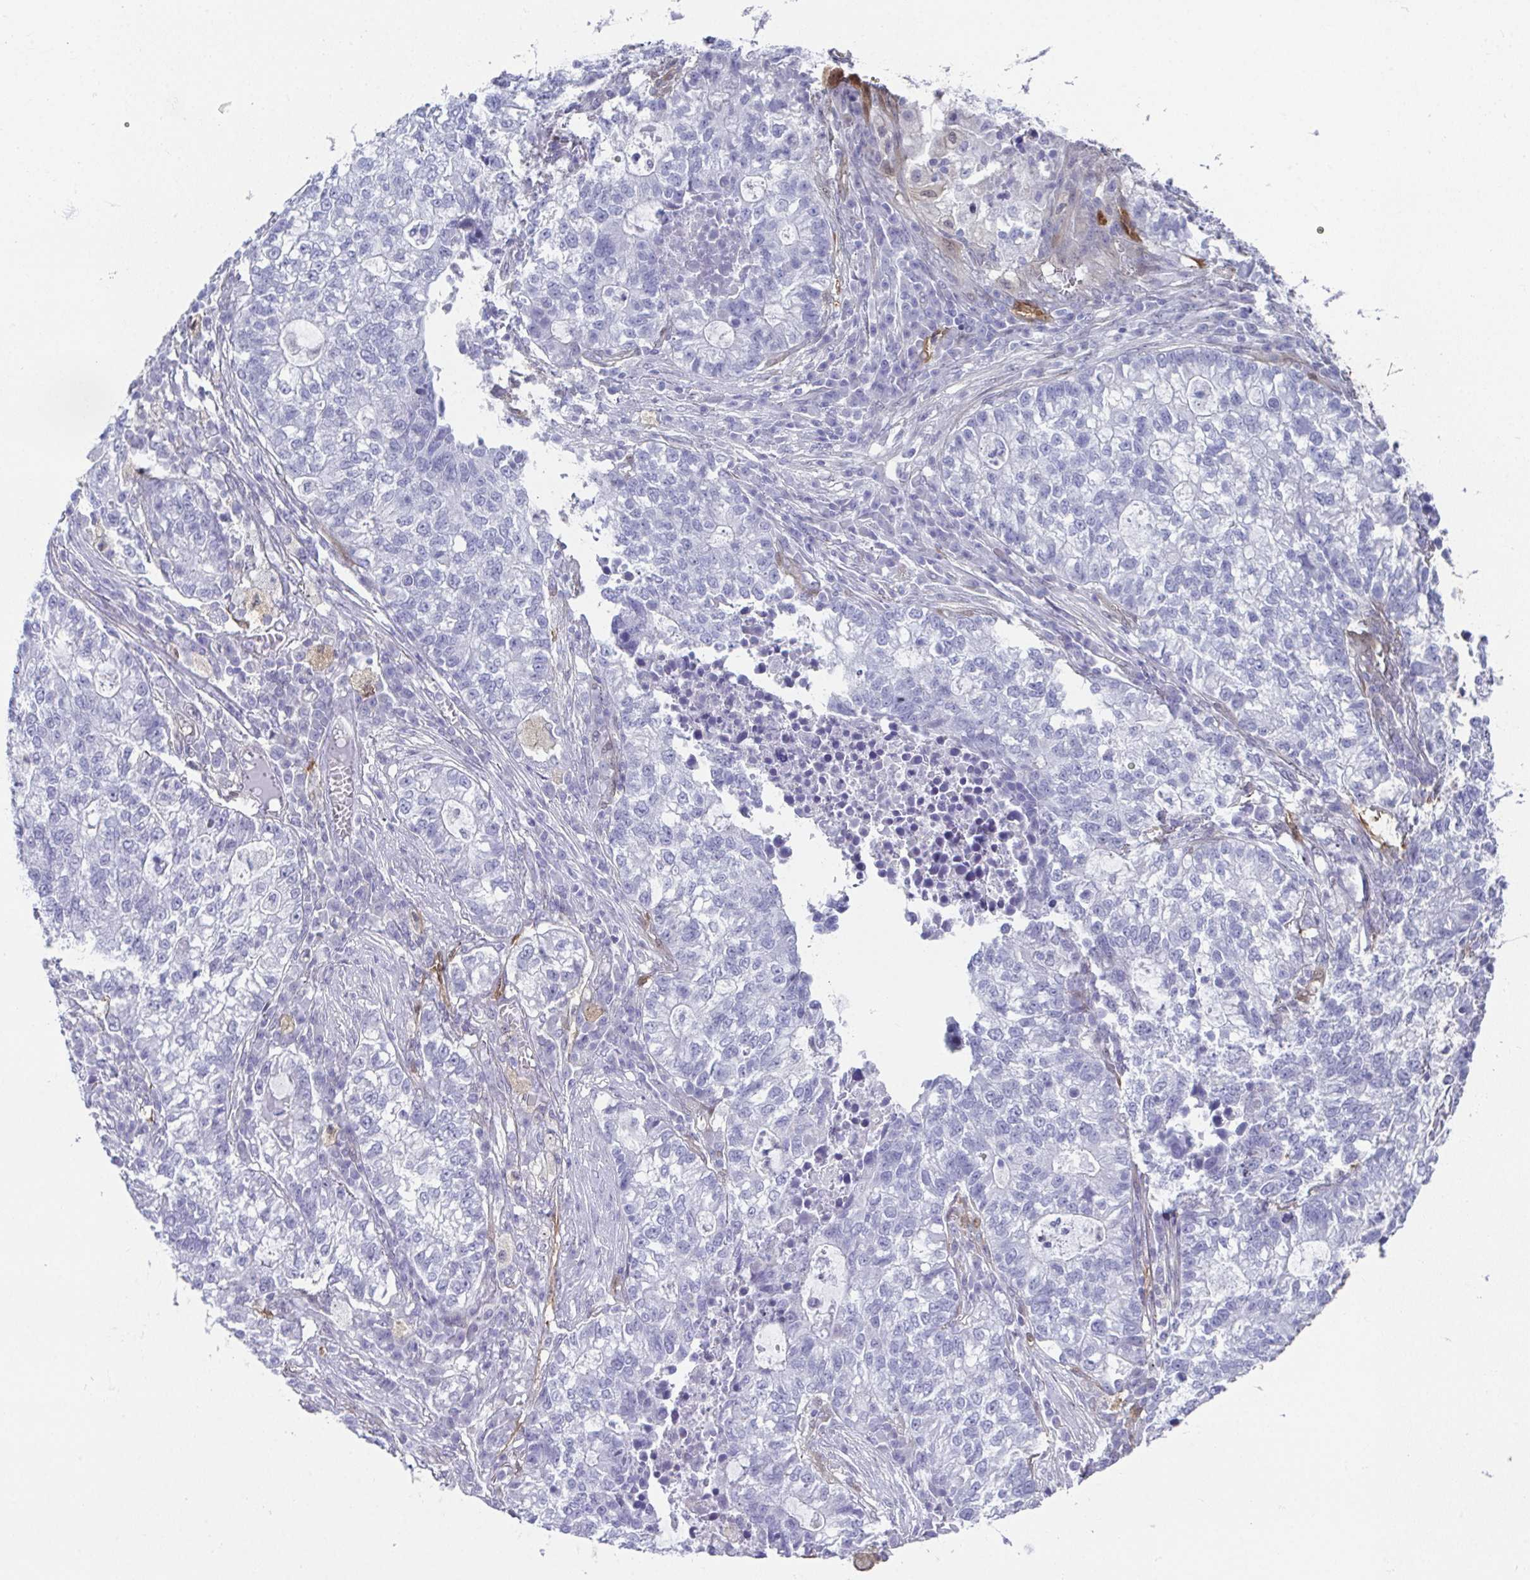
{"staining": {"intensity": "negative", "quantity": "none", "location": "none"}, "tissue": "lung cancer", "cell_type": "Tumor cells", "image_type": "cancer", "snomed": [{"axis": "morphology", "description": "Adenocarcinoma, NOS"}, {"axis": "topography", "description": "Lung"}], "caption": "Protein analysis of lung cancer demonstrates no significant positivity in tumor cells.", "gene": "RBP1", "patient": {"sex": "male", "age": 57}}